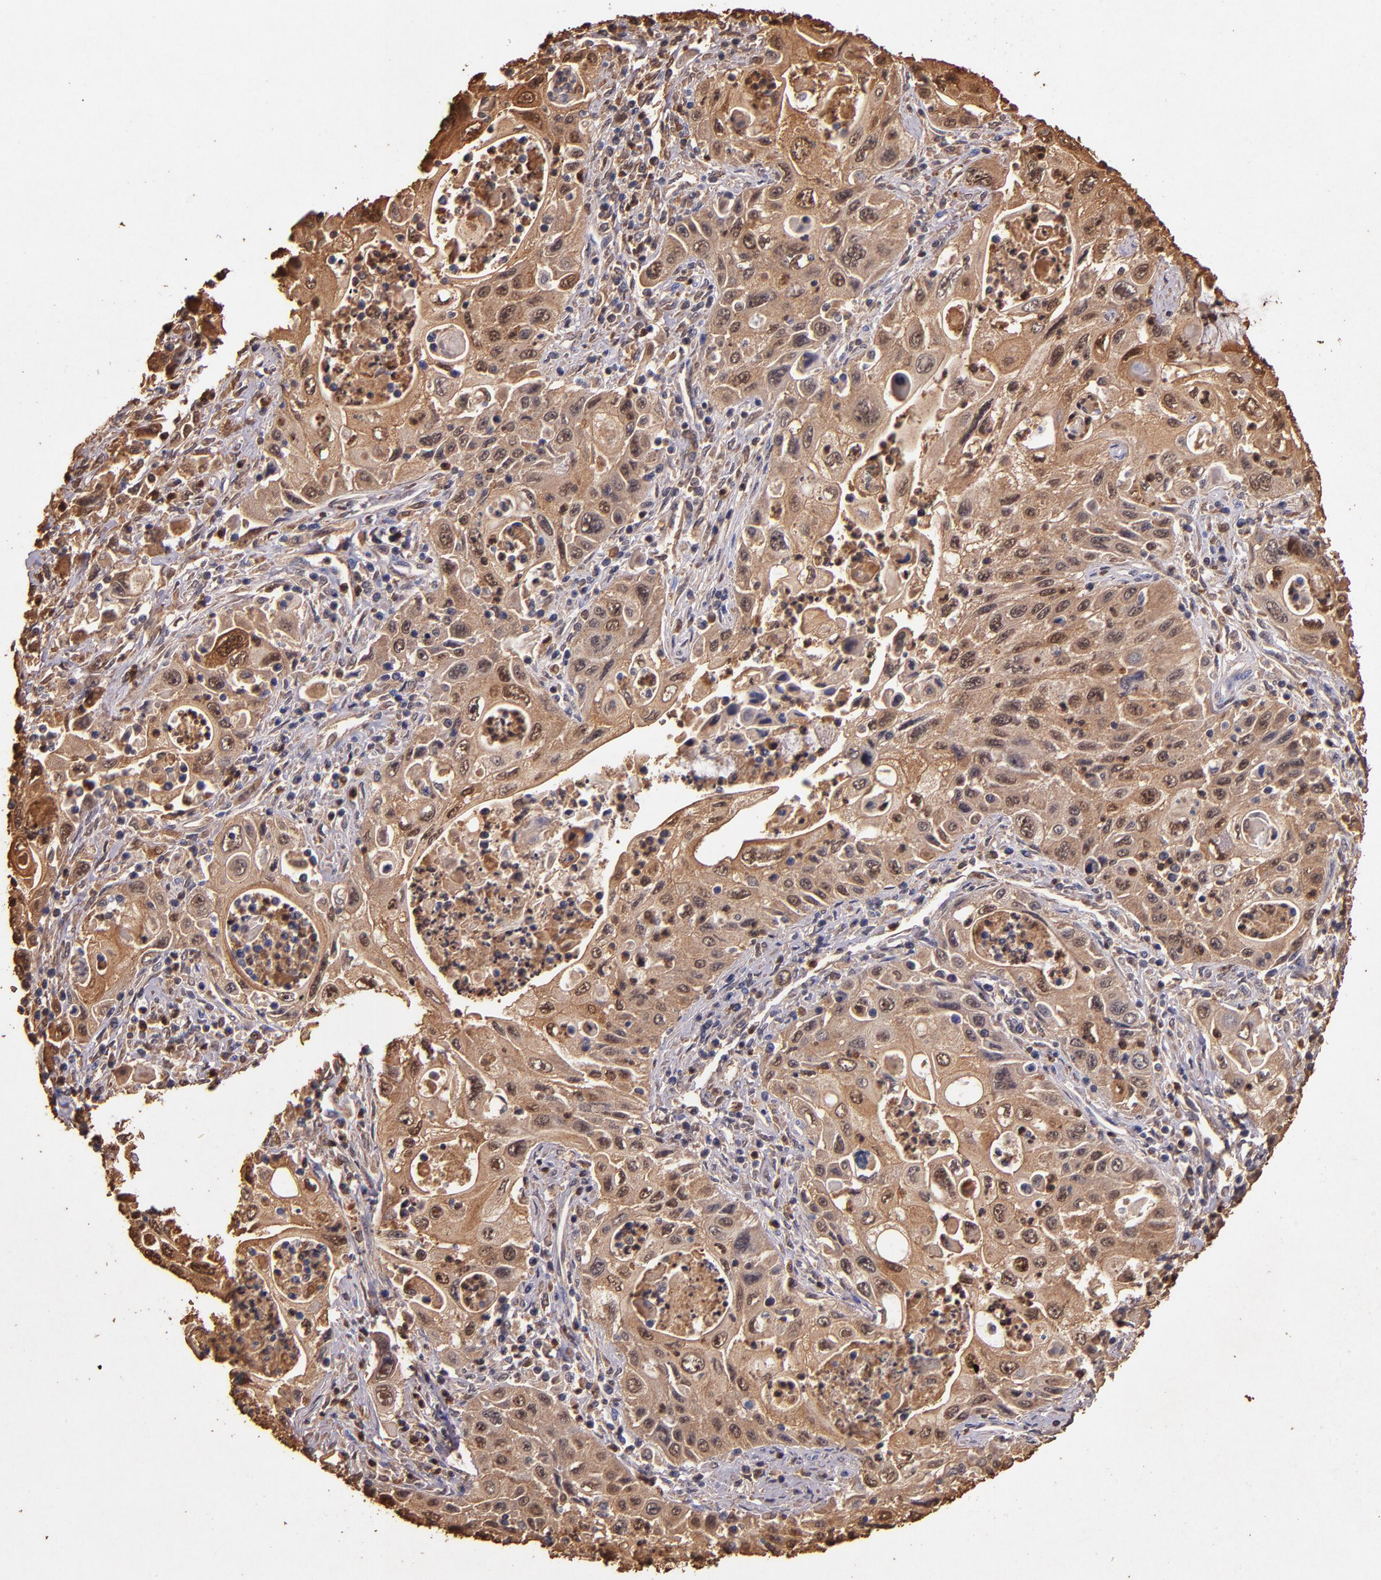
{"staining": {"intensity": "moderate", "quantity": ">75%", "location": "cytoplasmic/membranous,nuclear"}, "tissue": "pancreatic cancer", "cell_type": "Tumor cells", "image_type": "cancer", "snomed": [{"axis": "morphology", "description": "Adenocarcinoma, NOS"}, {"axis": "topography", "description": "Pancreas"}], "caption": "High-magnification brightfield microscopy of adenocarcinoma (pancreatic) stained with DAB (3,3'-diaminobenzidine) (brown) and counterstained with hematoxylin (blue). tumor cells exhibit moderate cytoplasmic/membranous and nuclear staining is seen in approximately>75% of cells.", "gene": "S100A6", "patient": {"sex": "male", "age": 70}}